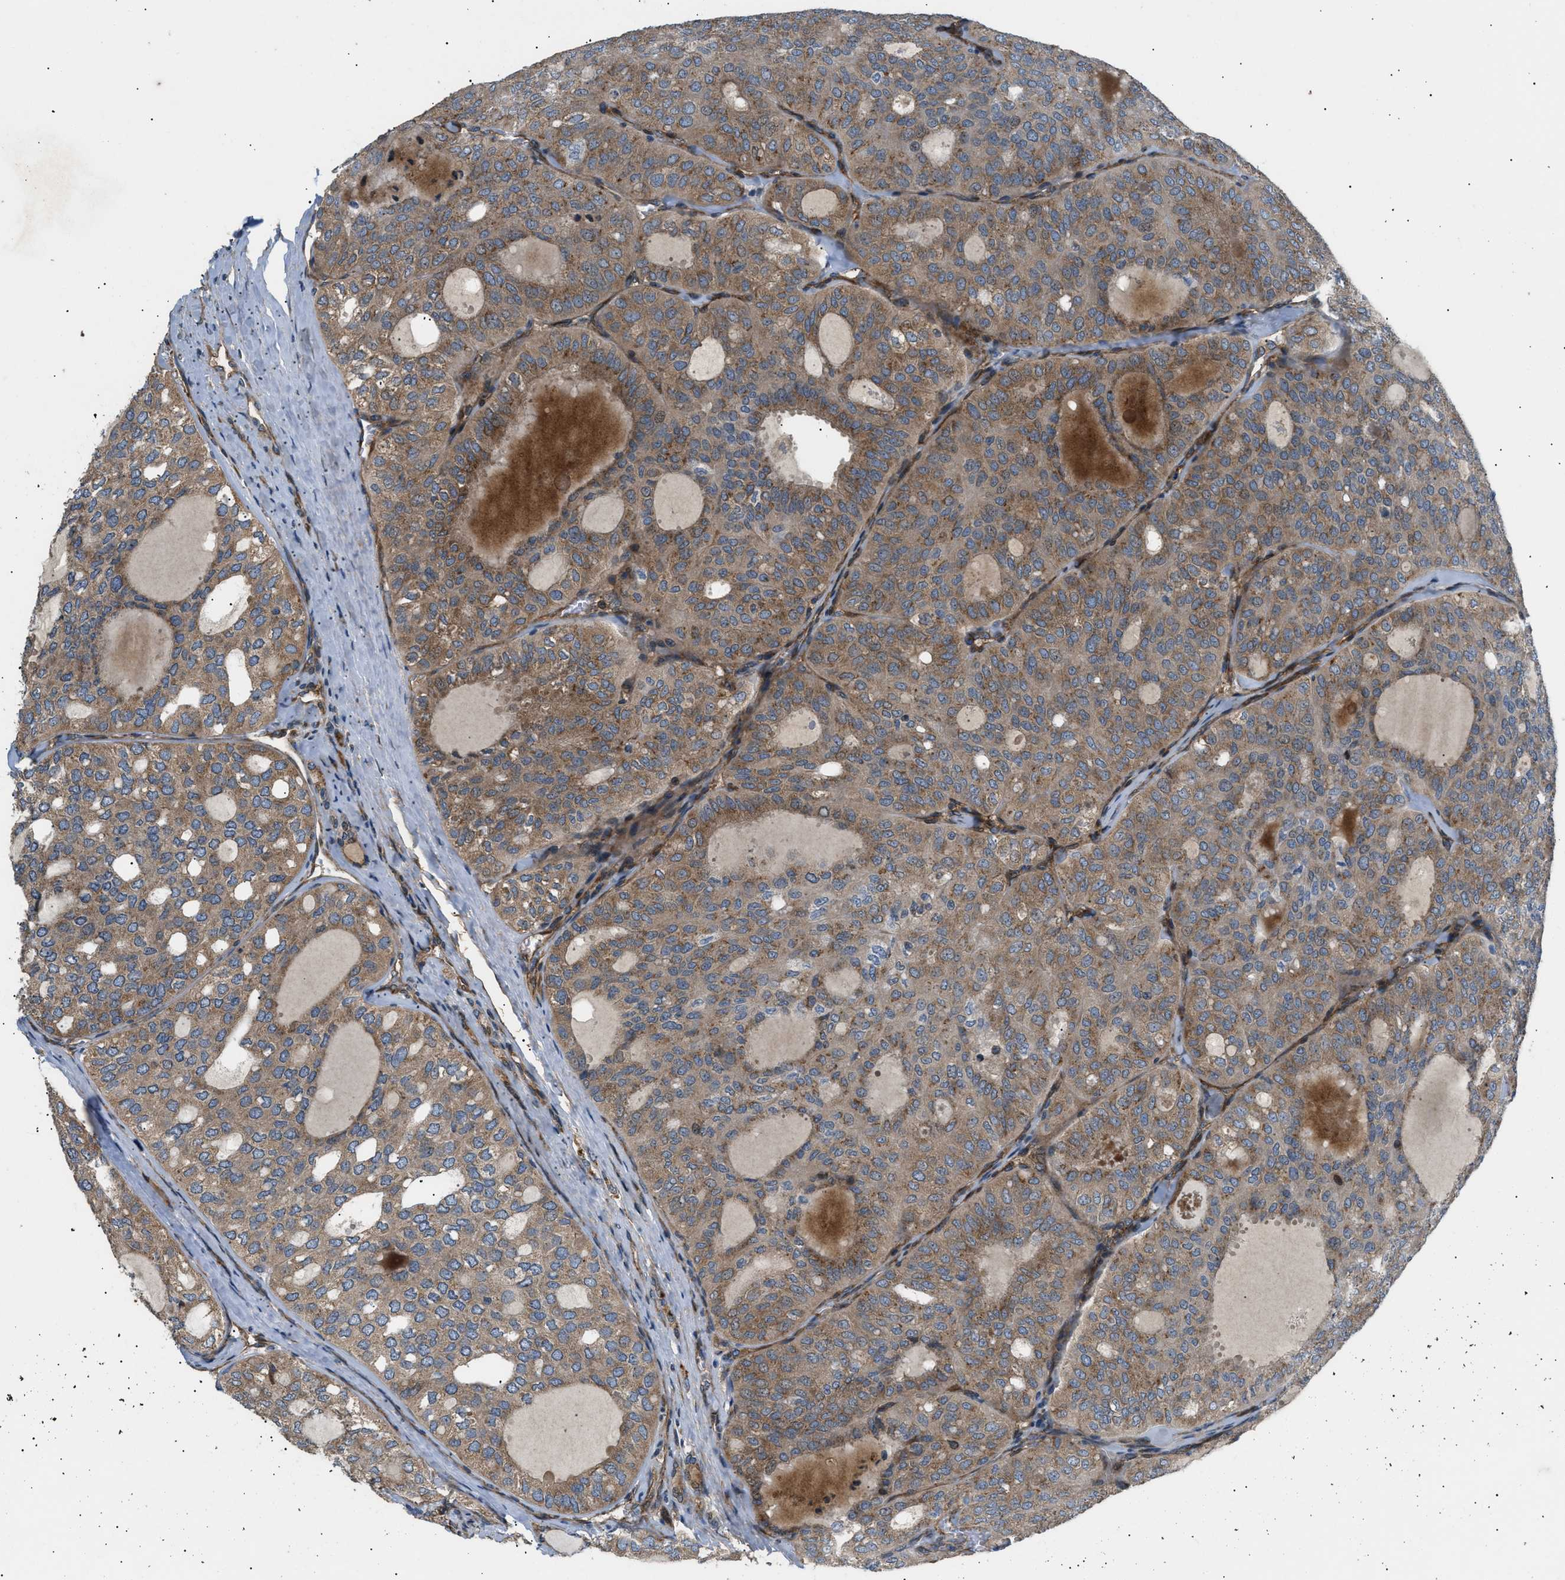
{"staining": {"intensity": "moderate", "quantity": ">75%", "location": "cytoplasmic/membranous"}, "tissue": "thyroid cancer", "cell_type": "Tumor cells", "image_type": "cancer", "snomed": [{"axis": "morphology", "description": "Follicular adenoma carcinoma, NOS"}, {"axis": "topography", "description": "Thyroid gland"}], "caption": "This is a micrograph of IHC staining of thyroid cancer, which shows moderate expression in the cytoplasmic/membranous of tumor cells.", "gene": "LYSMD3", "patient": {"sex": "male", "age": 75}}